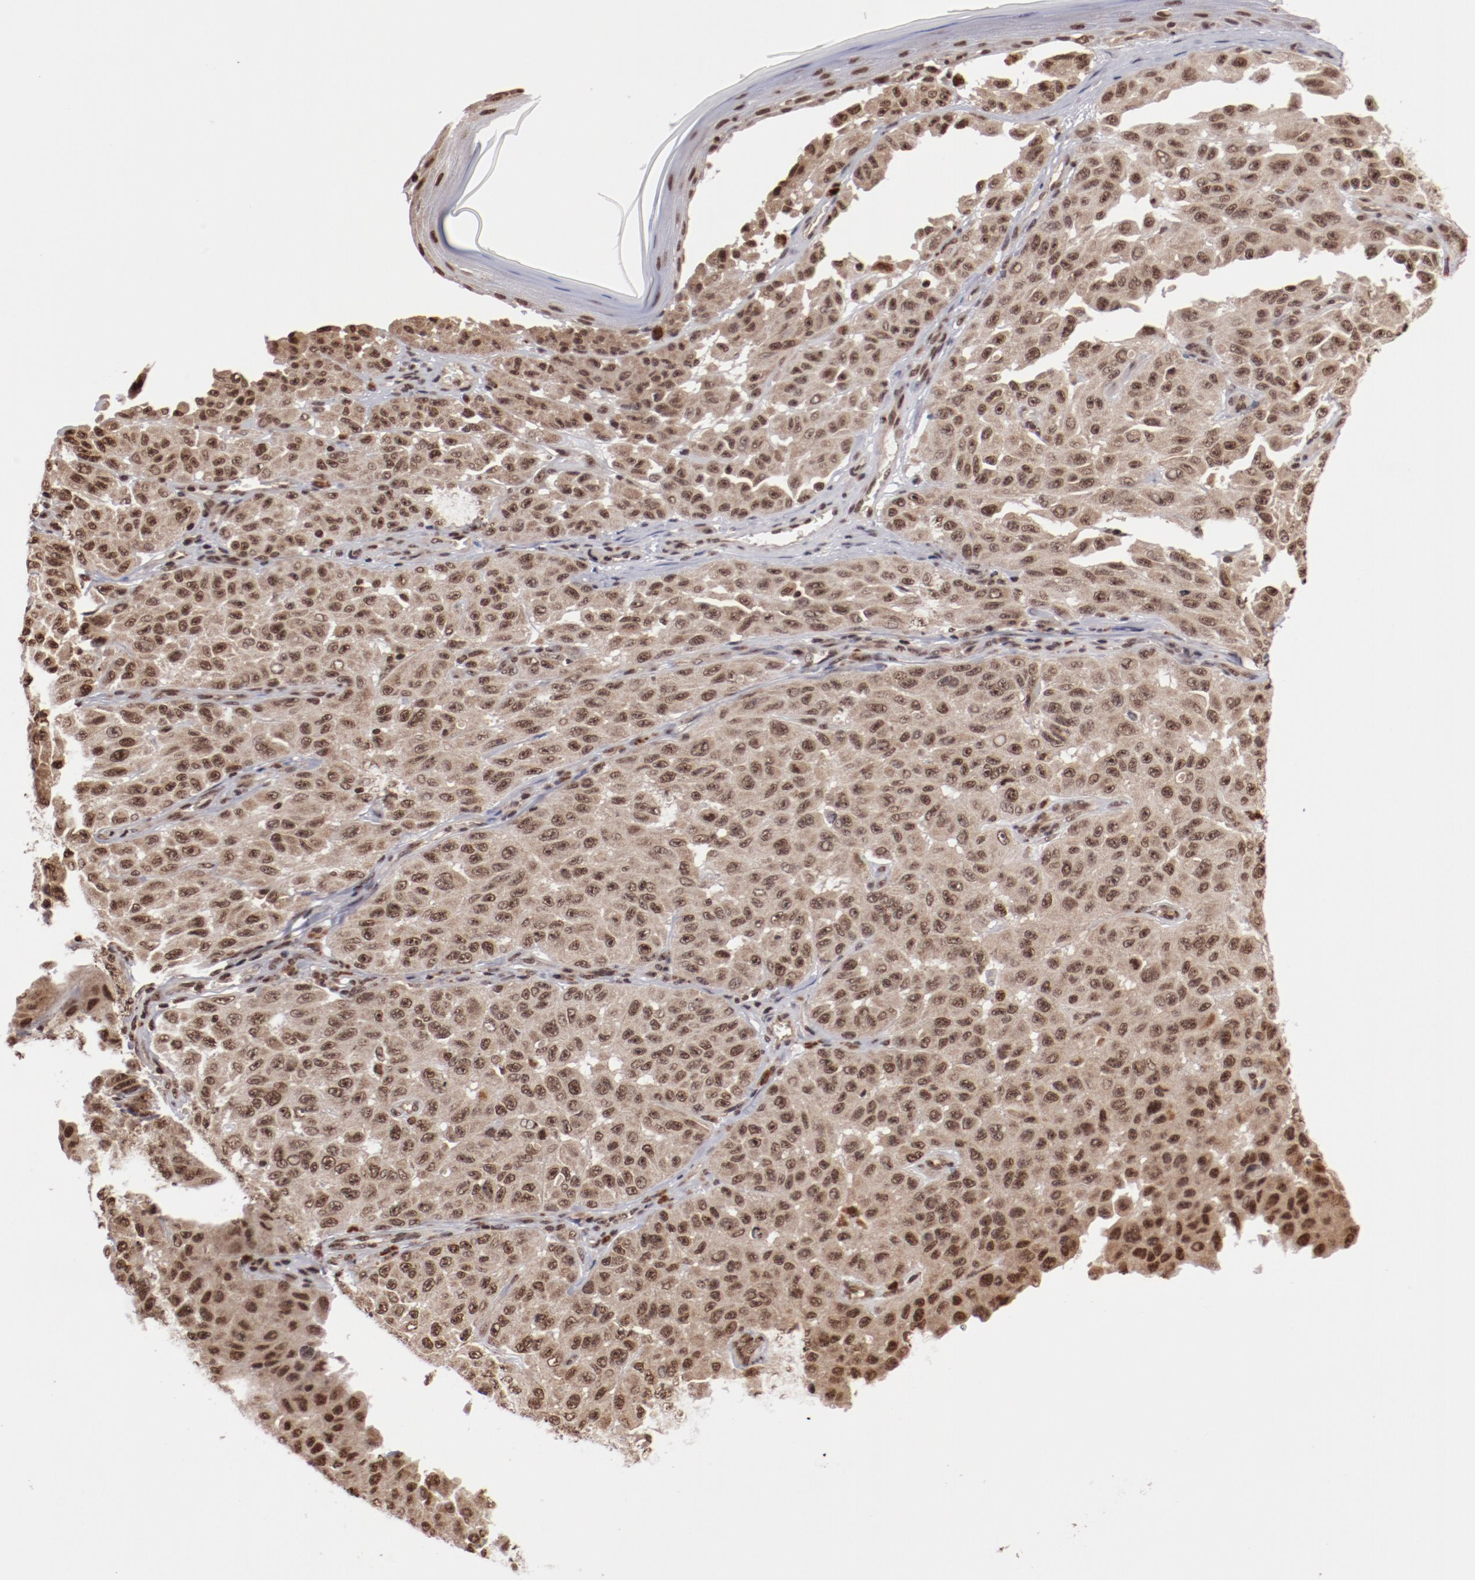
{"staining": {"intensity": "moderate", "quantity": ">75%", "location": "nuclear"}, "tissue": "melanoma", "cell_type": "Tumor cells", "image_type": "cancer", "snomed": [{"axis": "morphology", "description": "Malignant melanoma, NOS"}, {"axis": "topography", "description": "Skin"}], "caption": "This is an image of immunohistochemistry (IHC) staining of malignant melanoma, which shows moderate positivity in the nuclear of tumor cells.", "gene": "ABL2", "patient": {"sex": "male", "age": 30}}